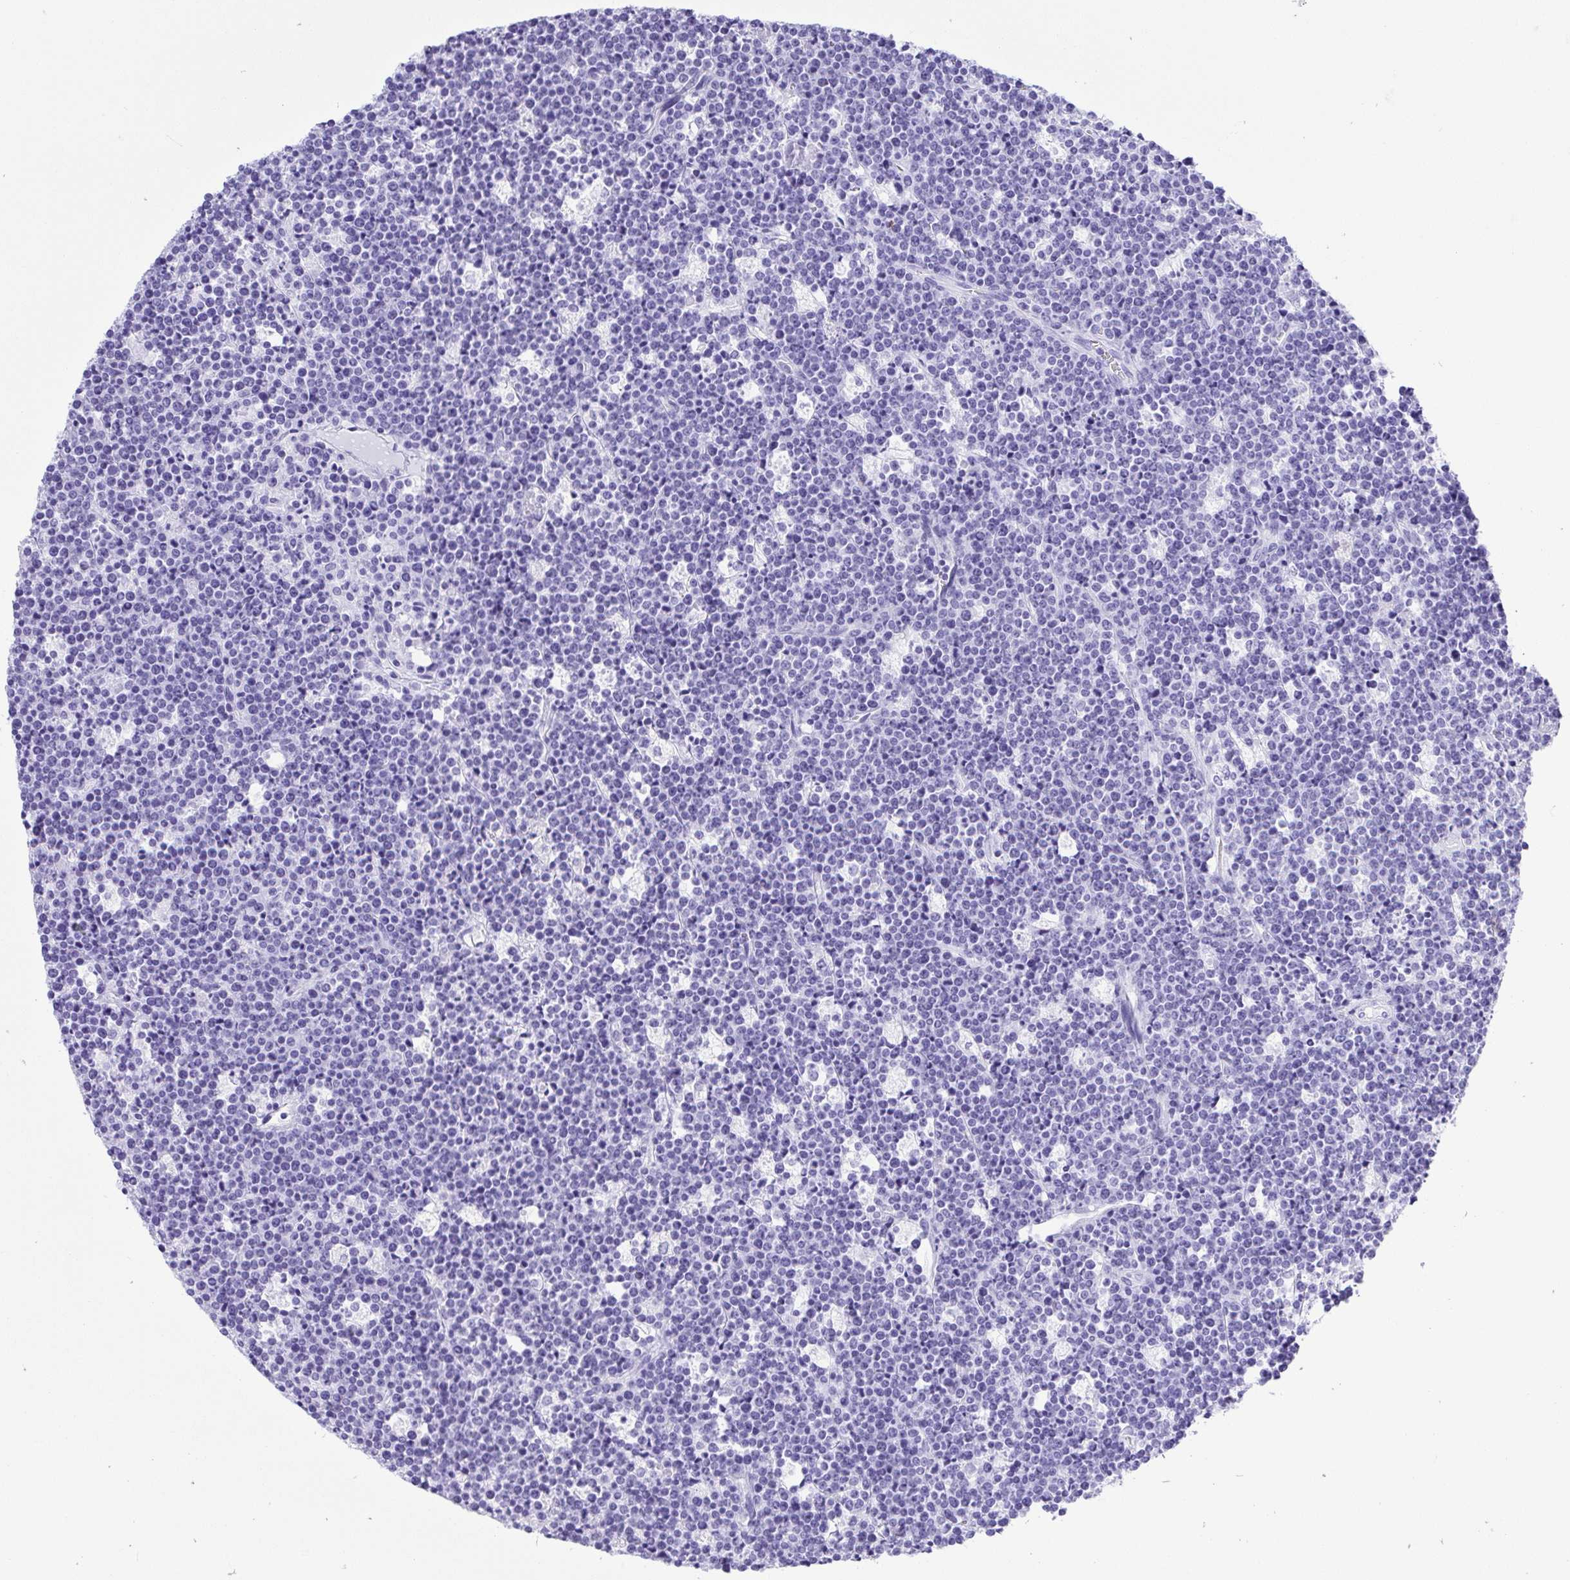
{"staining": {"intensity": "negative", "quantity": "none", "location": "none"}, "tissue": "lymphoma", "cell_type": "Tumor cells", "image_type": "cancer", "snomed": [{"axis": "morphology", "description": "Malignant lymphoma, non-Hodgkin's type, High grade"}, {"axis": "topography", "description": "Ovary"}], "caption": "DAB (3,3'-diaminobenzidine) immunohistochemical staining of human high-grade malignant lymphoma, non-Hodgkin's type shows no significant staining in tumor cells. (DAB (3,3'-diaminobenzidine) immunohistochemistry with hematoxylin counter stain).", "gene": "CDSN", "patient": {"sex": "female", "age": 56}}